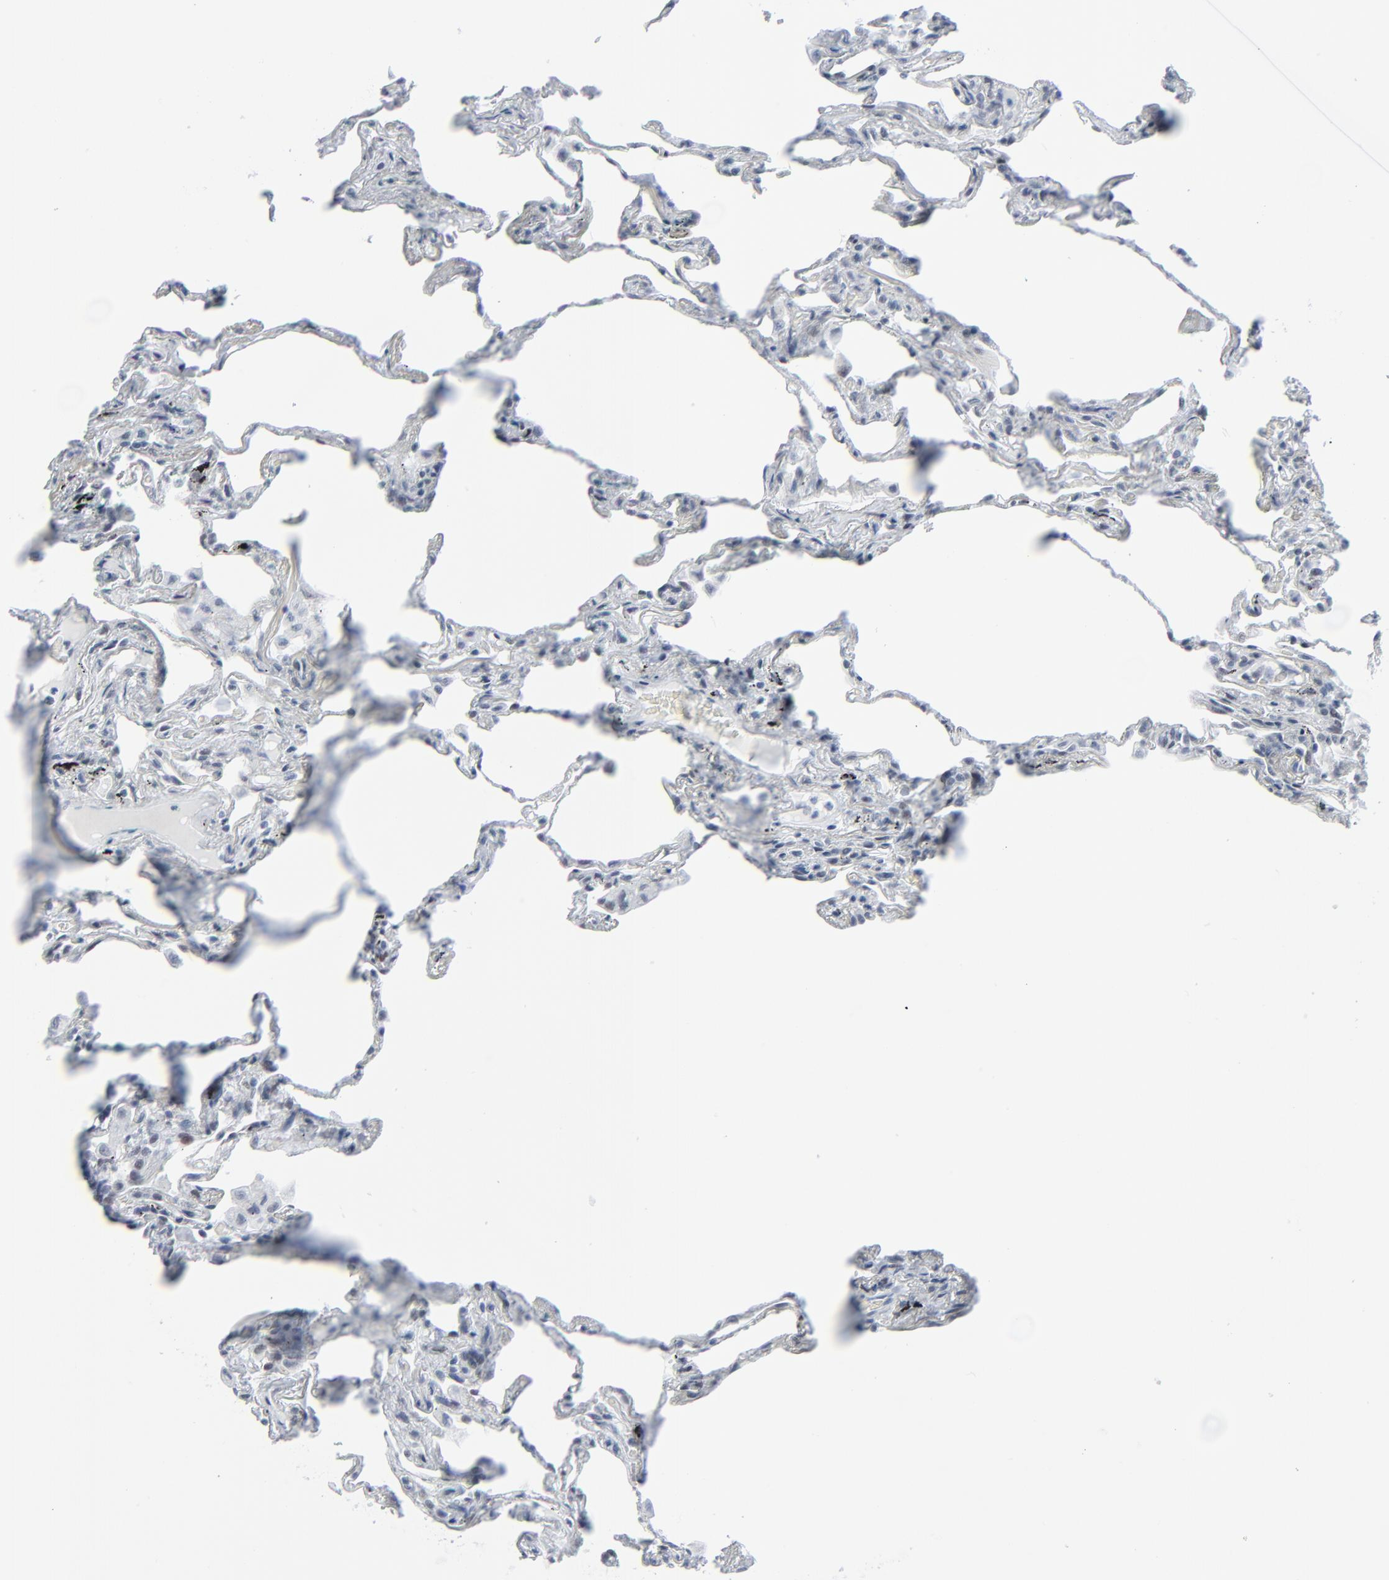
{"staining": {"intensity": "weak", "quantity": "<25%", "location": "nuclear"}, "tissue": "lung", "cell_type": "Alveolar cells", "image_type": "normal", "snomed": [{"axis": "morphology", "description": "Normal tissue, NOS"}, {"axis": "morphology", "description": "Inflammation, NOS"}, {"axis": "topography", "description": "Lung"}], "caption": "DAB (3,3'-diaminobenzidine) immunohistochemical staining of normal human lung displays no significant staining in alveolar cells. (DAB (3,3'-diaminobenzidine) IHC visualized using brightfield microscopy, high magnification).", "gene": "SIRT1", "patient": {"sex": "male", "age": 69}}